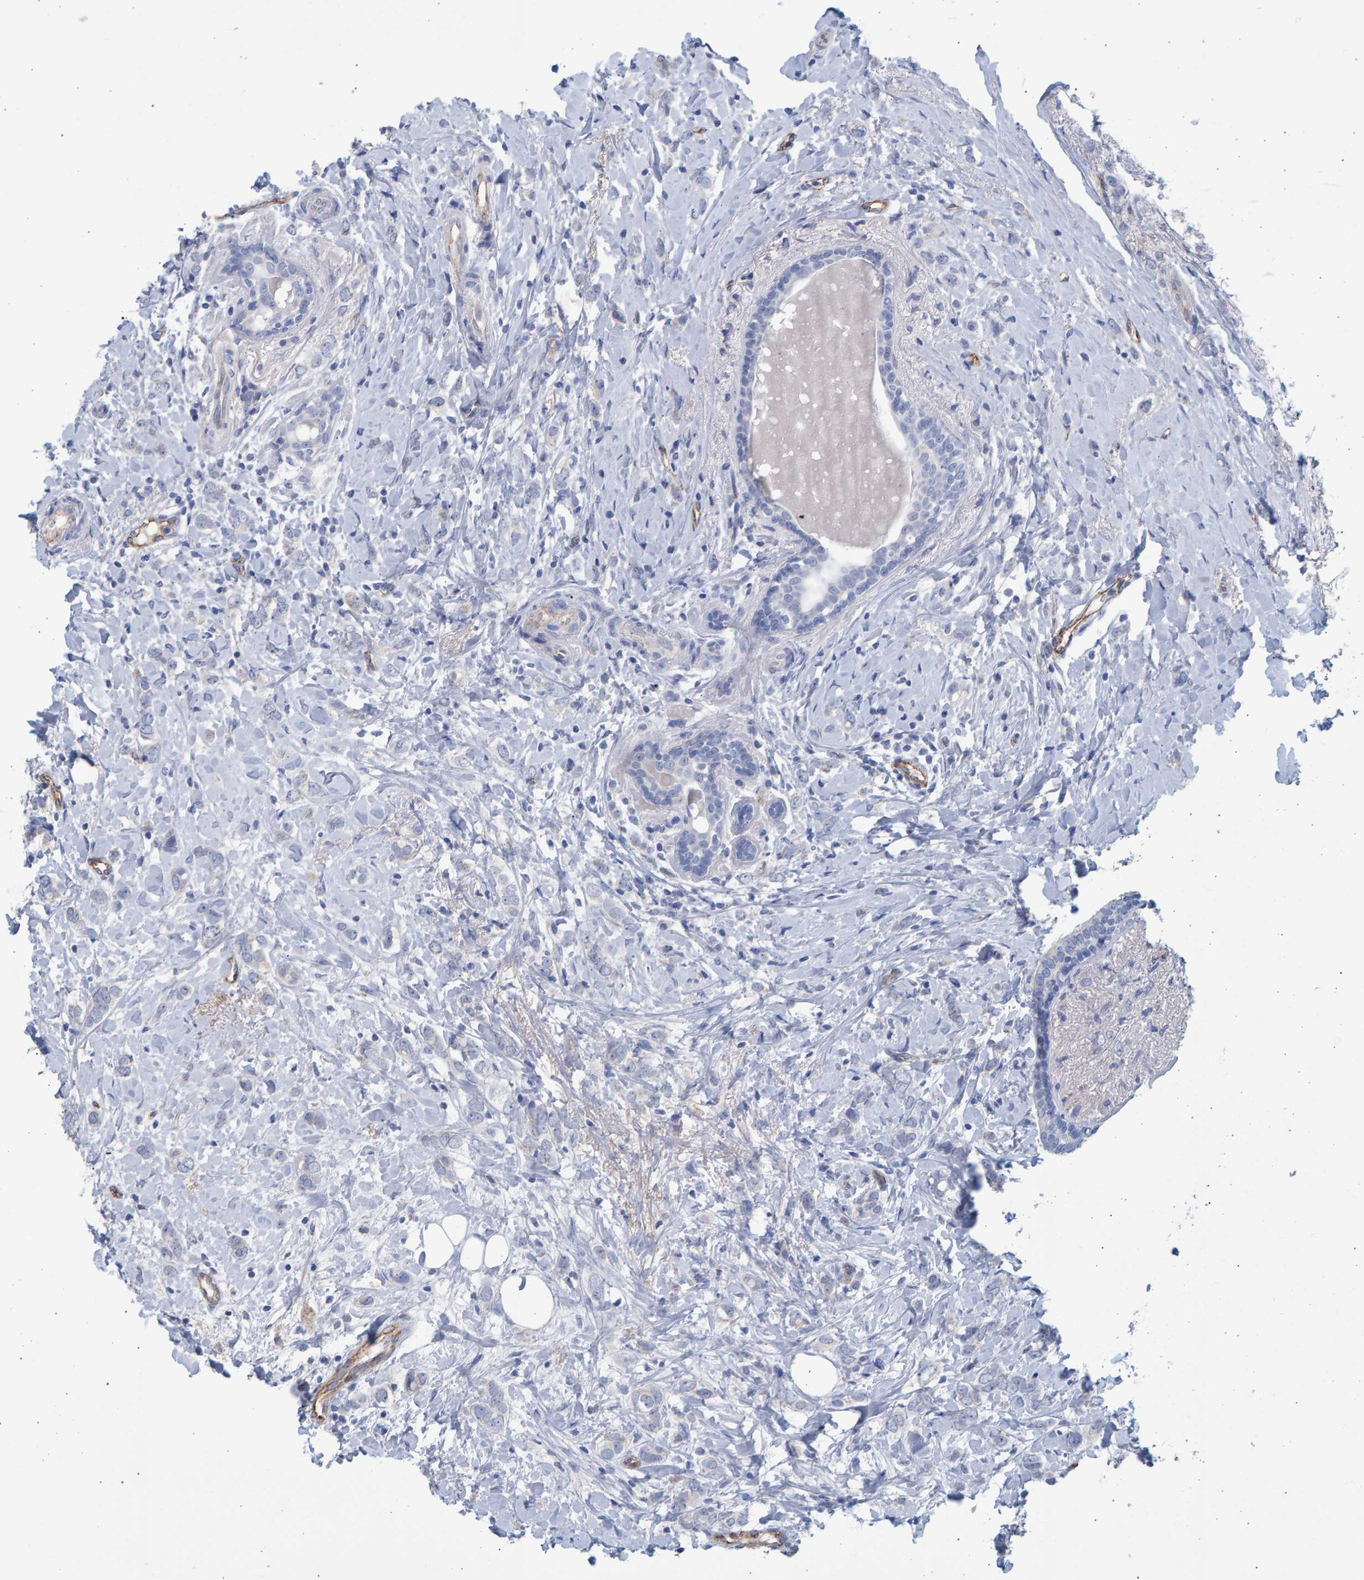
{"staining": {"intensity": "negative", "quantity": "none", "location": "none"}, "tissue": "breast cancer", "cell_type": "Tumor cells", "image_type": "cancer", "snomed": [{"axis": "morphology", "description": "Normal tissue, NOS"}, {"axis": "morphology", "description": "Lobular carcinoma"}, {"axis": "topography", "description": "Breast"}], "caption": "The histopathology image demonstrates no significant staining in tumor cells of lobular carcinoma (breast).", "gene": "SLC34A3", "patient": {"sex": "female", "age": 47}}